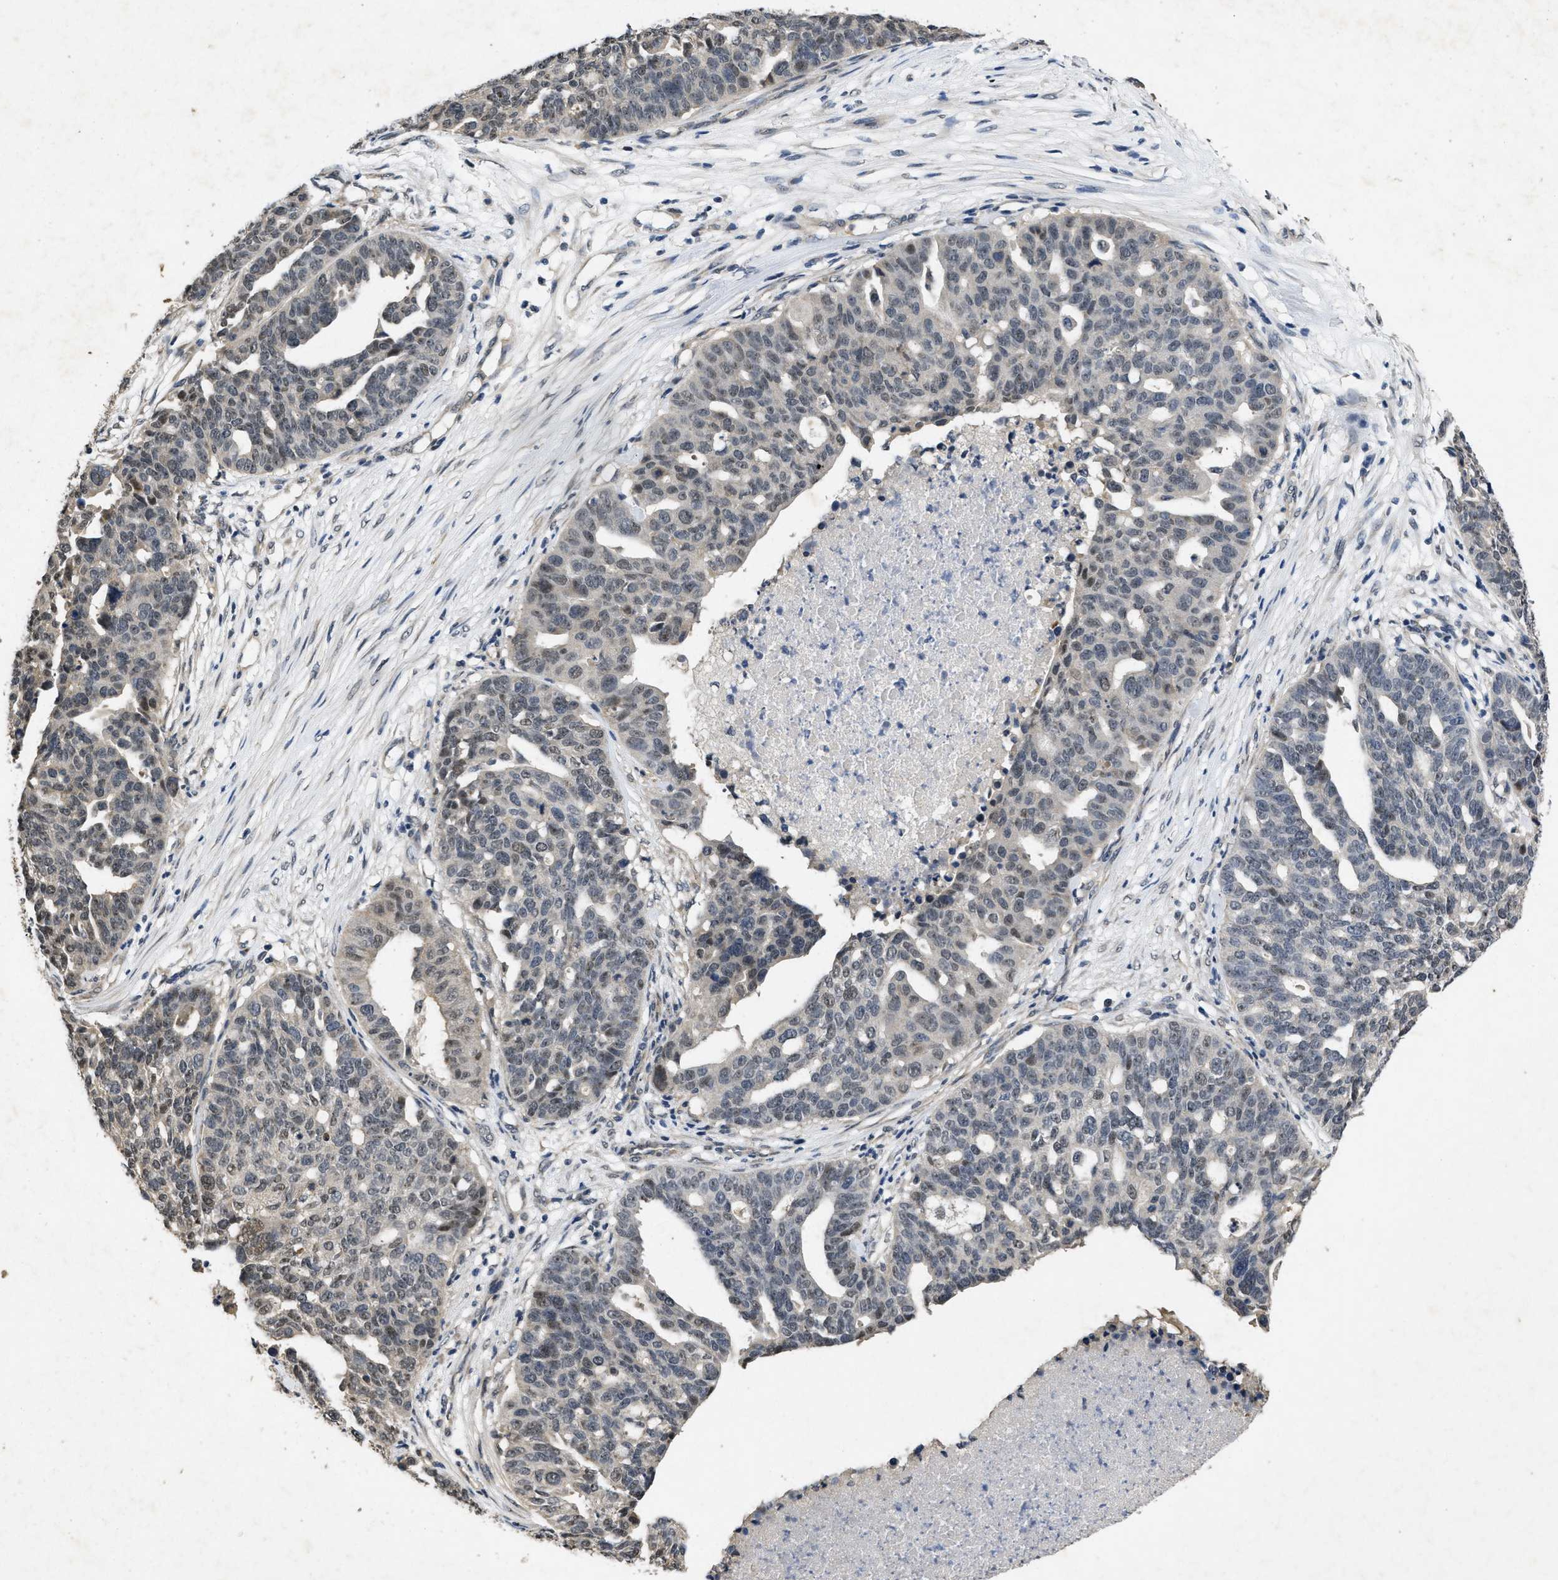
{"staining": {"intensity": "weak", "quantity": "25%-75%", "location": "nuclear"}, "tissue": "ovarian cancer", "cell_type": "Tumor cells", "image_type": "cancer", "snomed": [{"axis": "morphology", "description": "Cystadenocarcinoma, serous, NOS"}, {"axis": "topography", "description": "Ovary"}], "caption": "Human ovarian cancer (serous cystadenocarcinoma) stained with a brown dye exhibits weak nuclear positive expression in approximately 25%-75% of tumor cells.", "gene": "PAPOLG", "patient": {"sex": "female", "age": 59}}